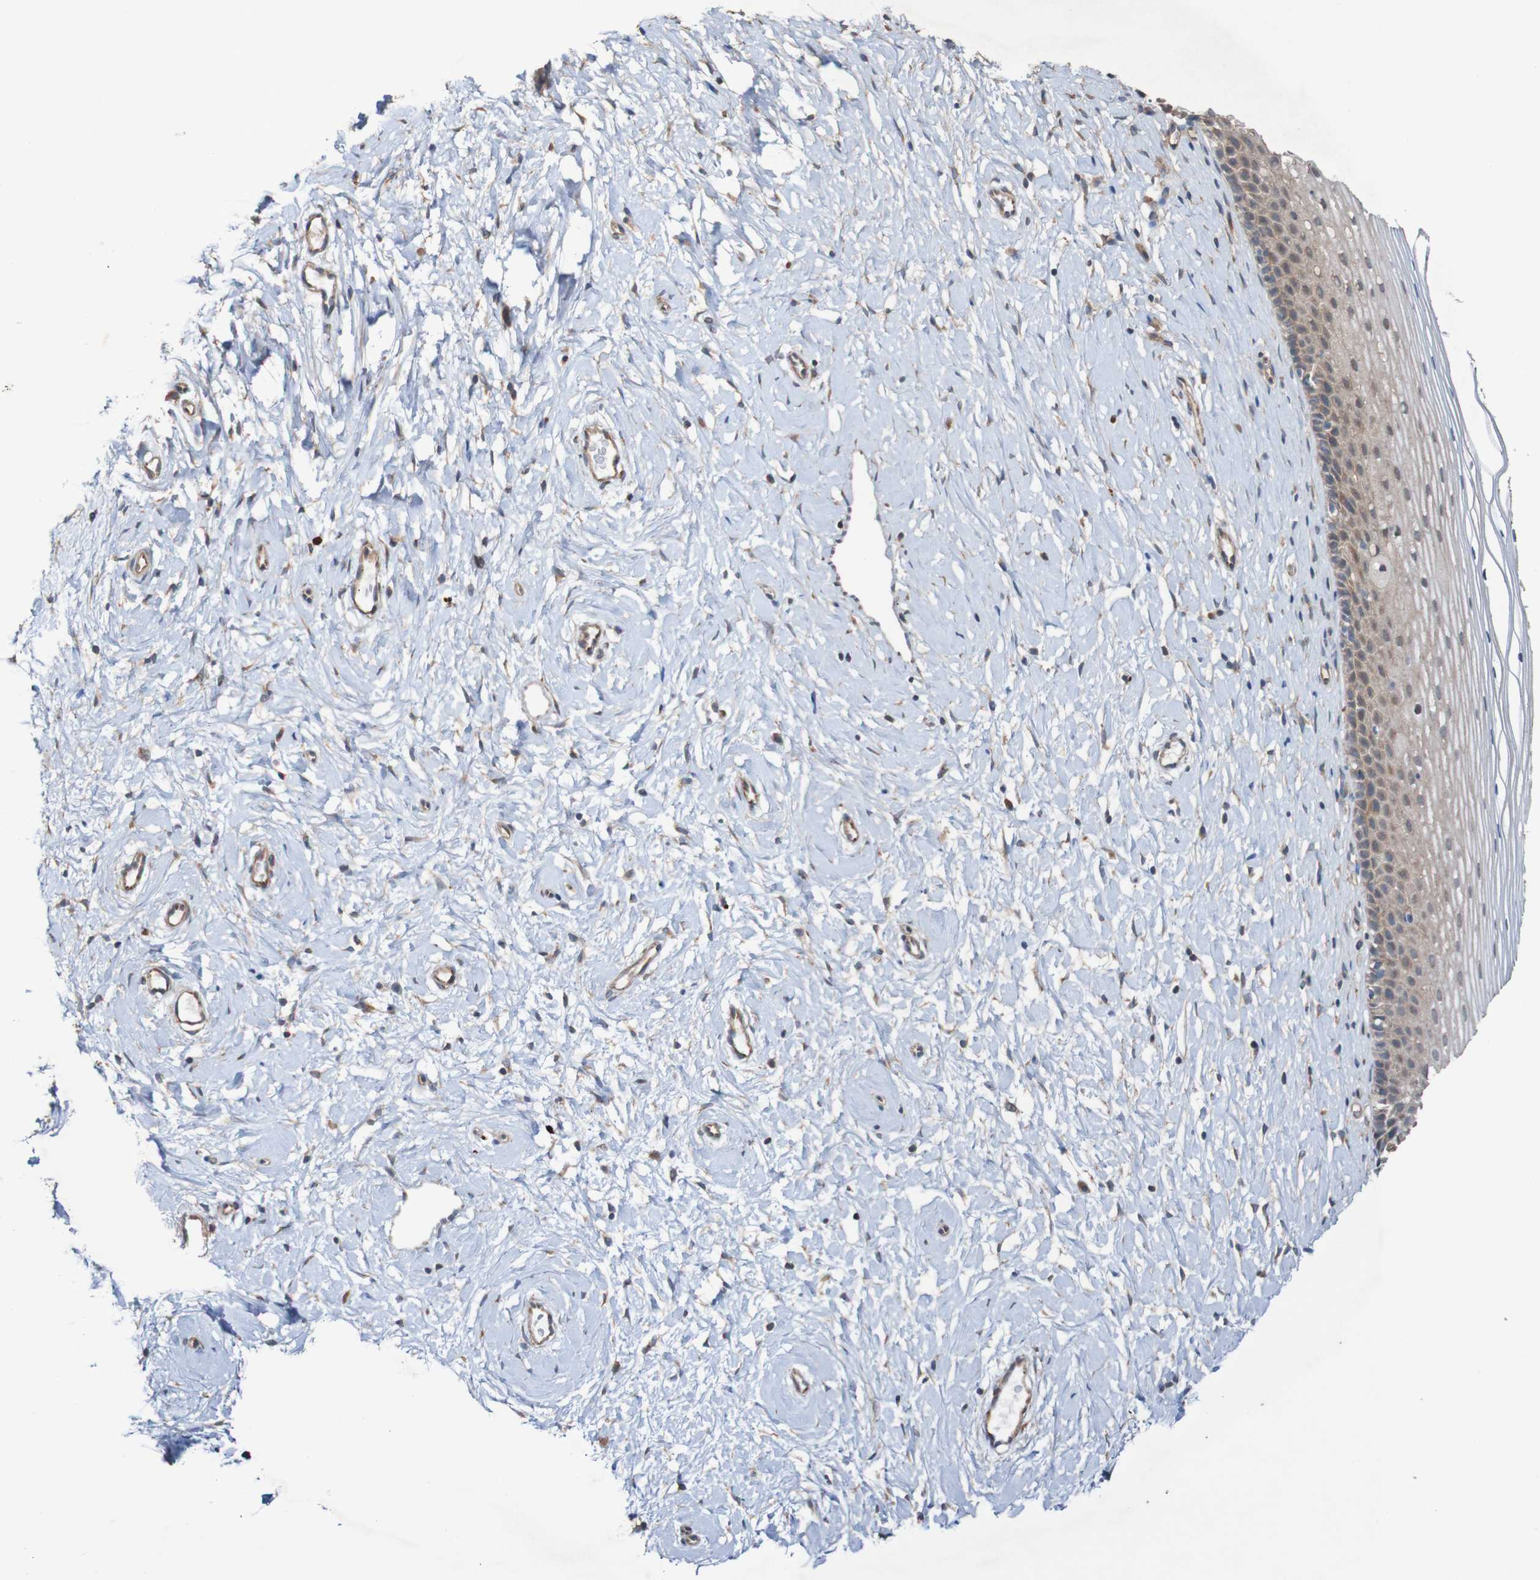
{"staining": {"intensity": "moderate", "quantity": ">75%", "location": "cytoplasmic/membranous"}, "tissue": "cervix", "cell_type": "Glandular cells", "image_type": "normal", "snomed": [{"axis": "morphology", "description": "Normal tissue, NOS"}, {"axis": "topography", "description": "Cervix"}], "caption": "Immunohistochemical staining of normal cervix reveals moderate cytoplasmic/membranous protein staining in about >75% of glandular cells. The staining was performed using DAB (3,3'-diaminobenzidine), with brown indicating positive protein expression. Nuclei are stained blue with hematoxylin.", "gene": "ST8SIA6", "patient": {"sex": "female", "age": 39}}